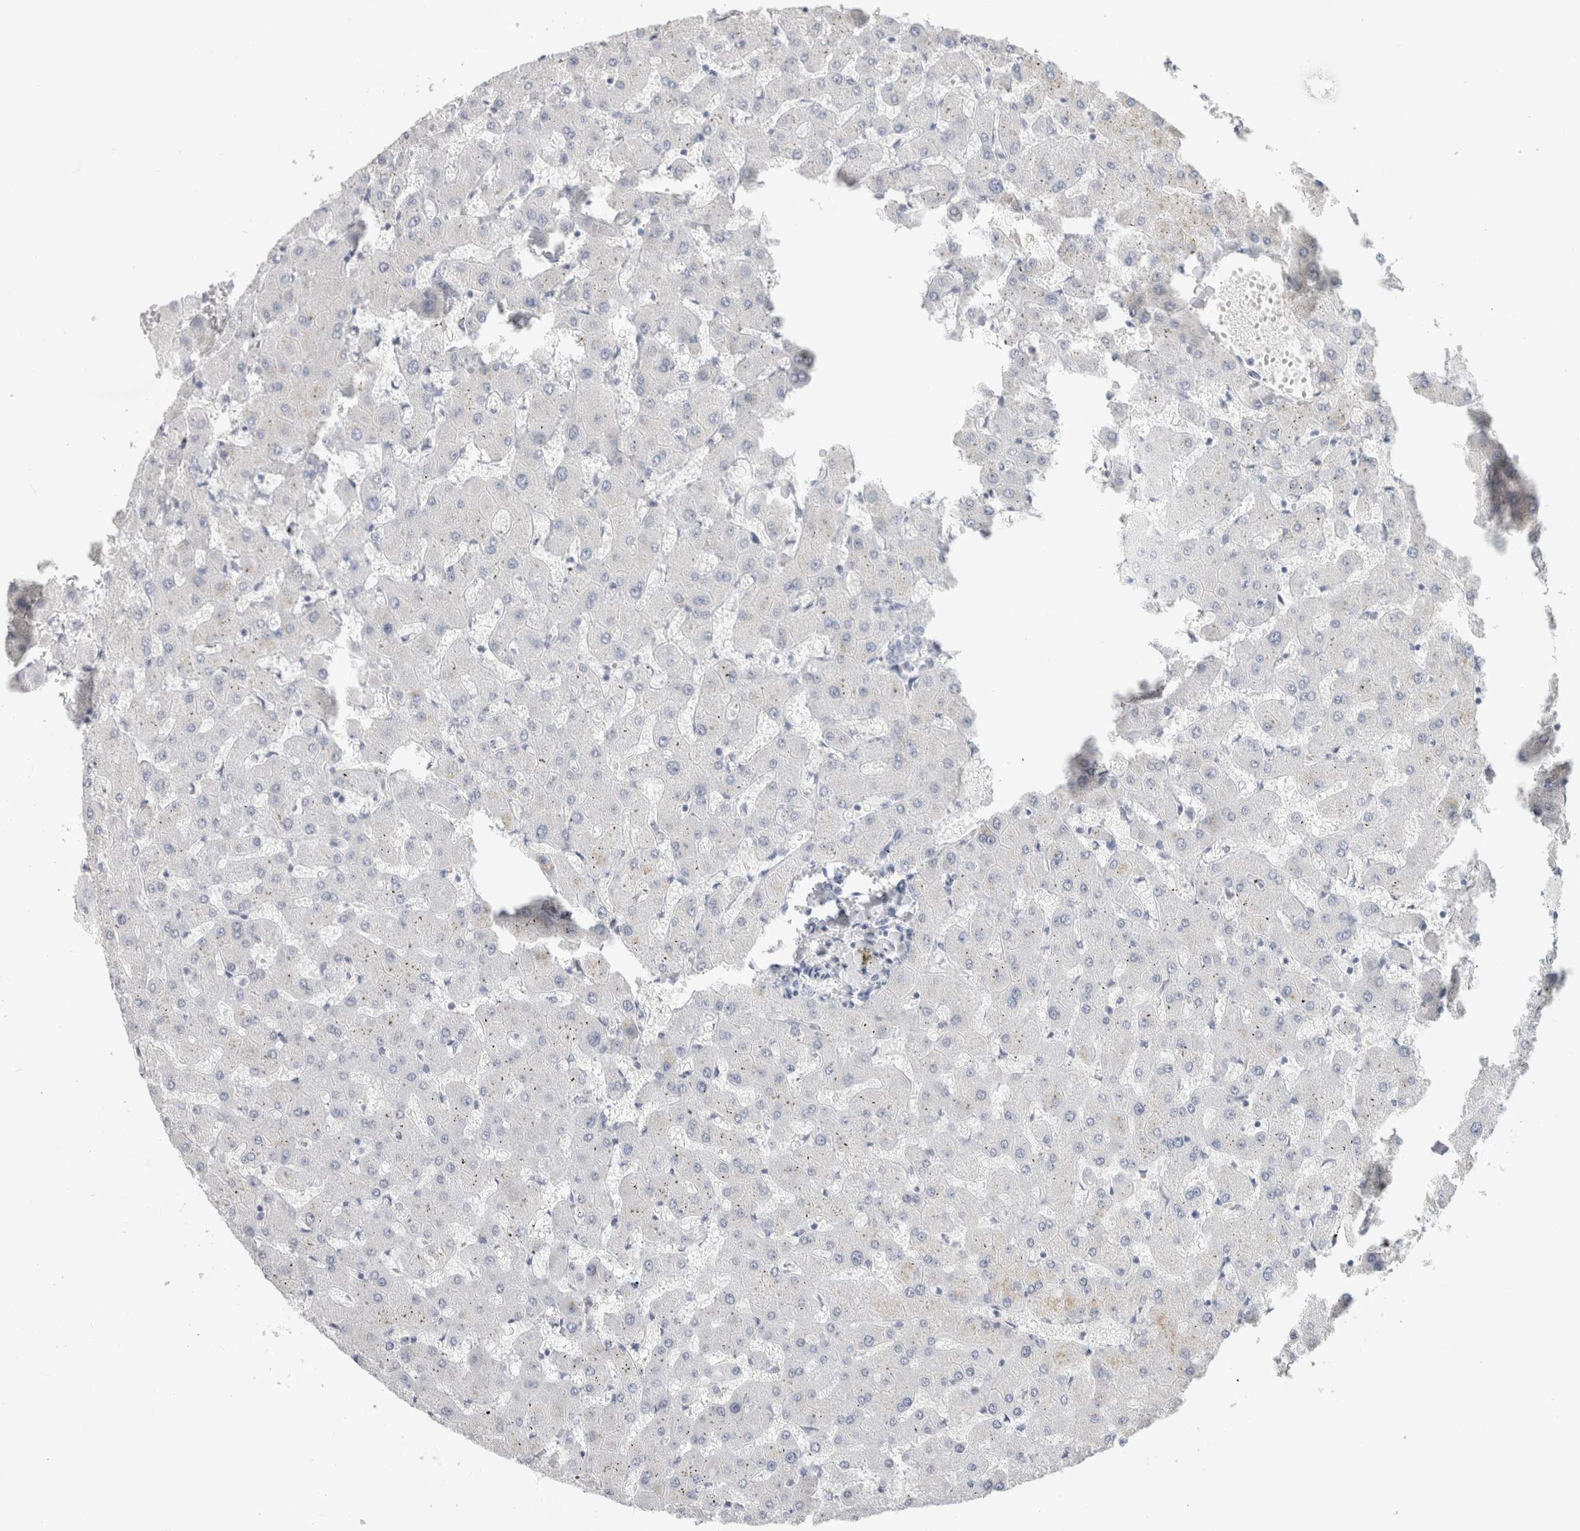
{"staining": {"intensity": "negative", "quantity": "none", "location": "none"}, "tissue": "liver", "cell_type": "Cholangiocytes", "image_type": "normal", "snomed": [{"axis": "morphology", "description": "Normal tissue, NOS"}, {"axis": "topography", "description": "Liver"}], "caption": "DAB immunohistochemical staining of normal liver shows no significant positivity in cholangiocytes. (Immunohistochemistry (ihc), brightfield microscopy, high magnification).", "gene": "SLC6A1", "patient": {"sex": "female", "age": 63}}